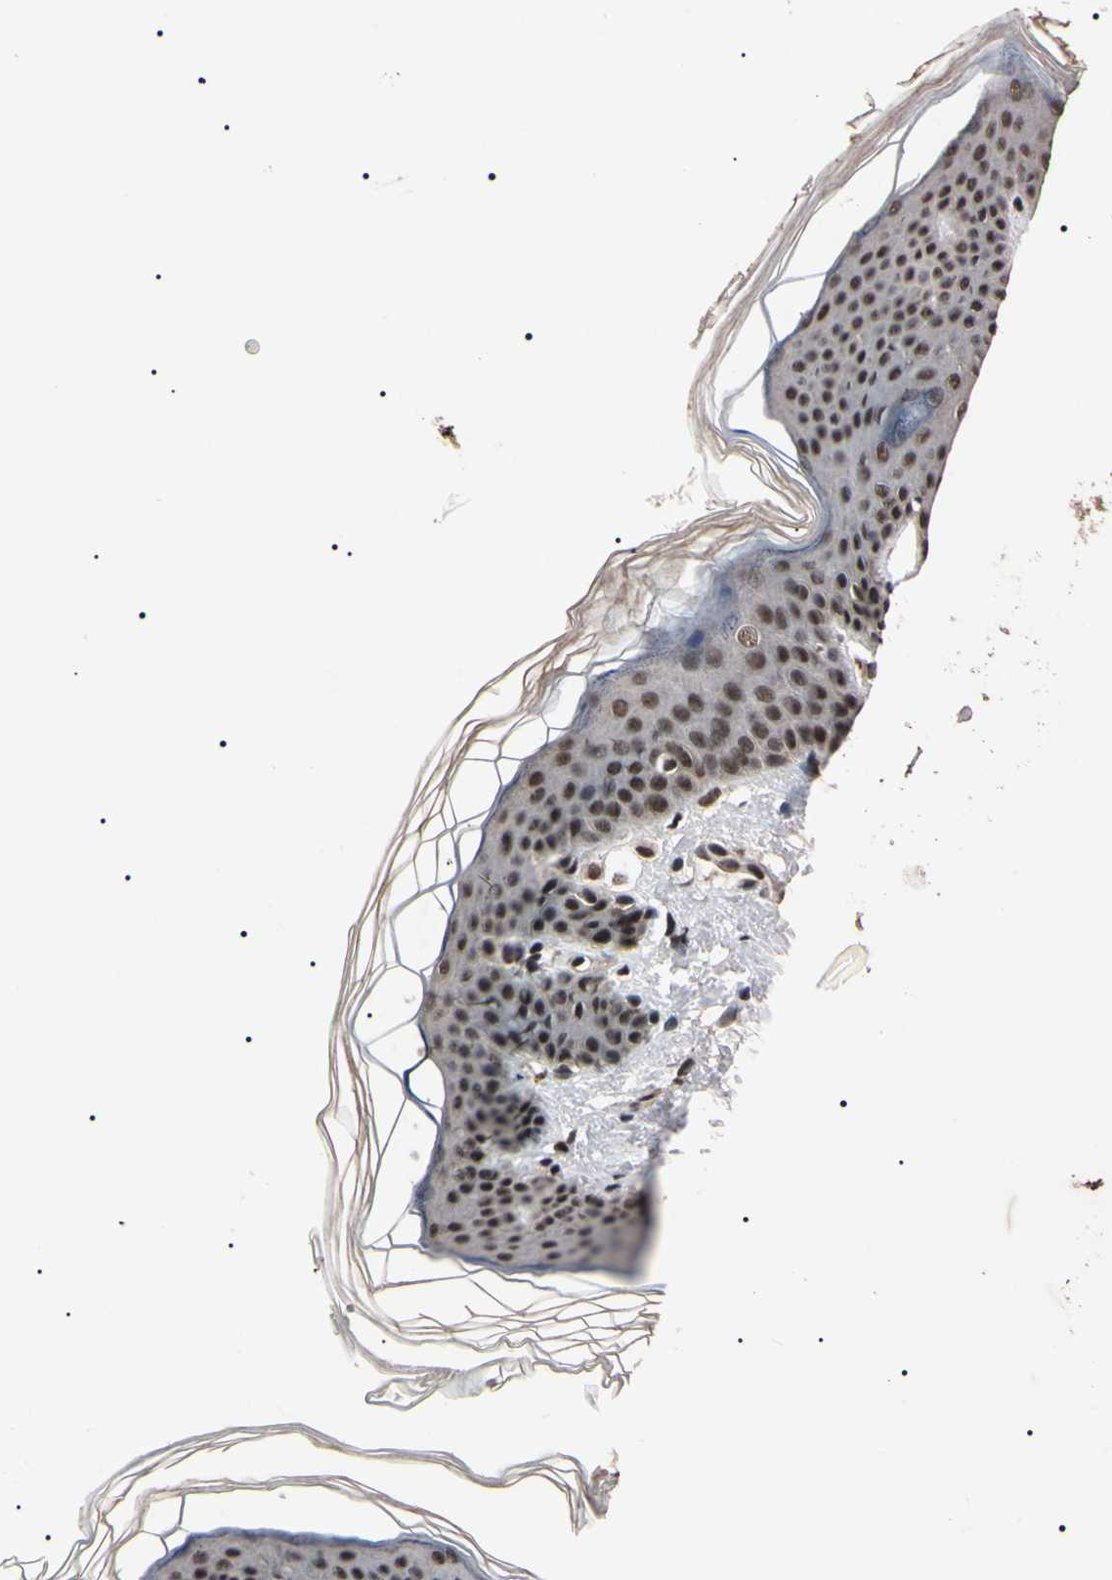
{"staining": {"intensity": "moderate", "quantity": "25%-75%", "location": "nuclear"}, "tissue": "skin", "cell_type": "Fibroblasts", "image_type": "normal", "snomed": [{"axis": "morphology", "description": "Normal tissue, NOS"}, {"axis": "topography", "description": "Skin"}], "caption": "Immunohistochemistry (DAB) staining of unremarkable skin demonstrates moderate nuclear protein staining in about 25%-75% of fibroblasts.", "gene": "YY1", "patient": {"sex": "female", "age": 17}}